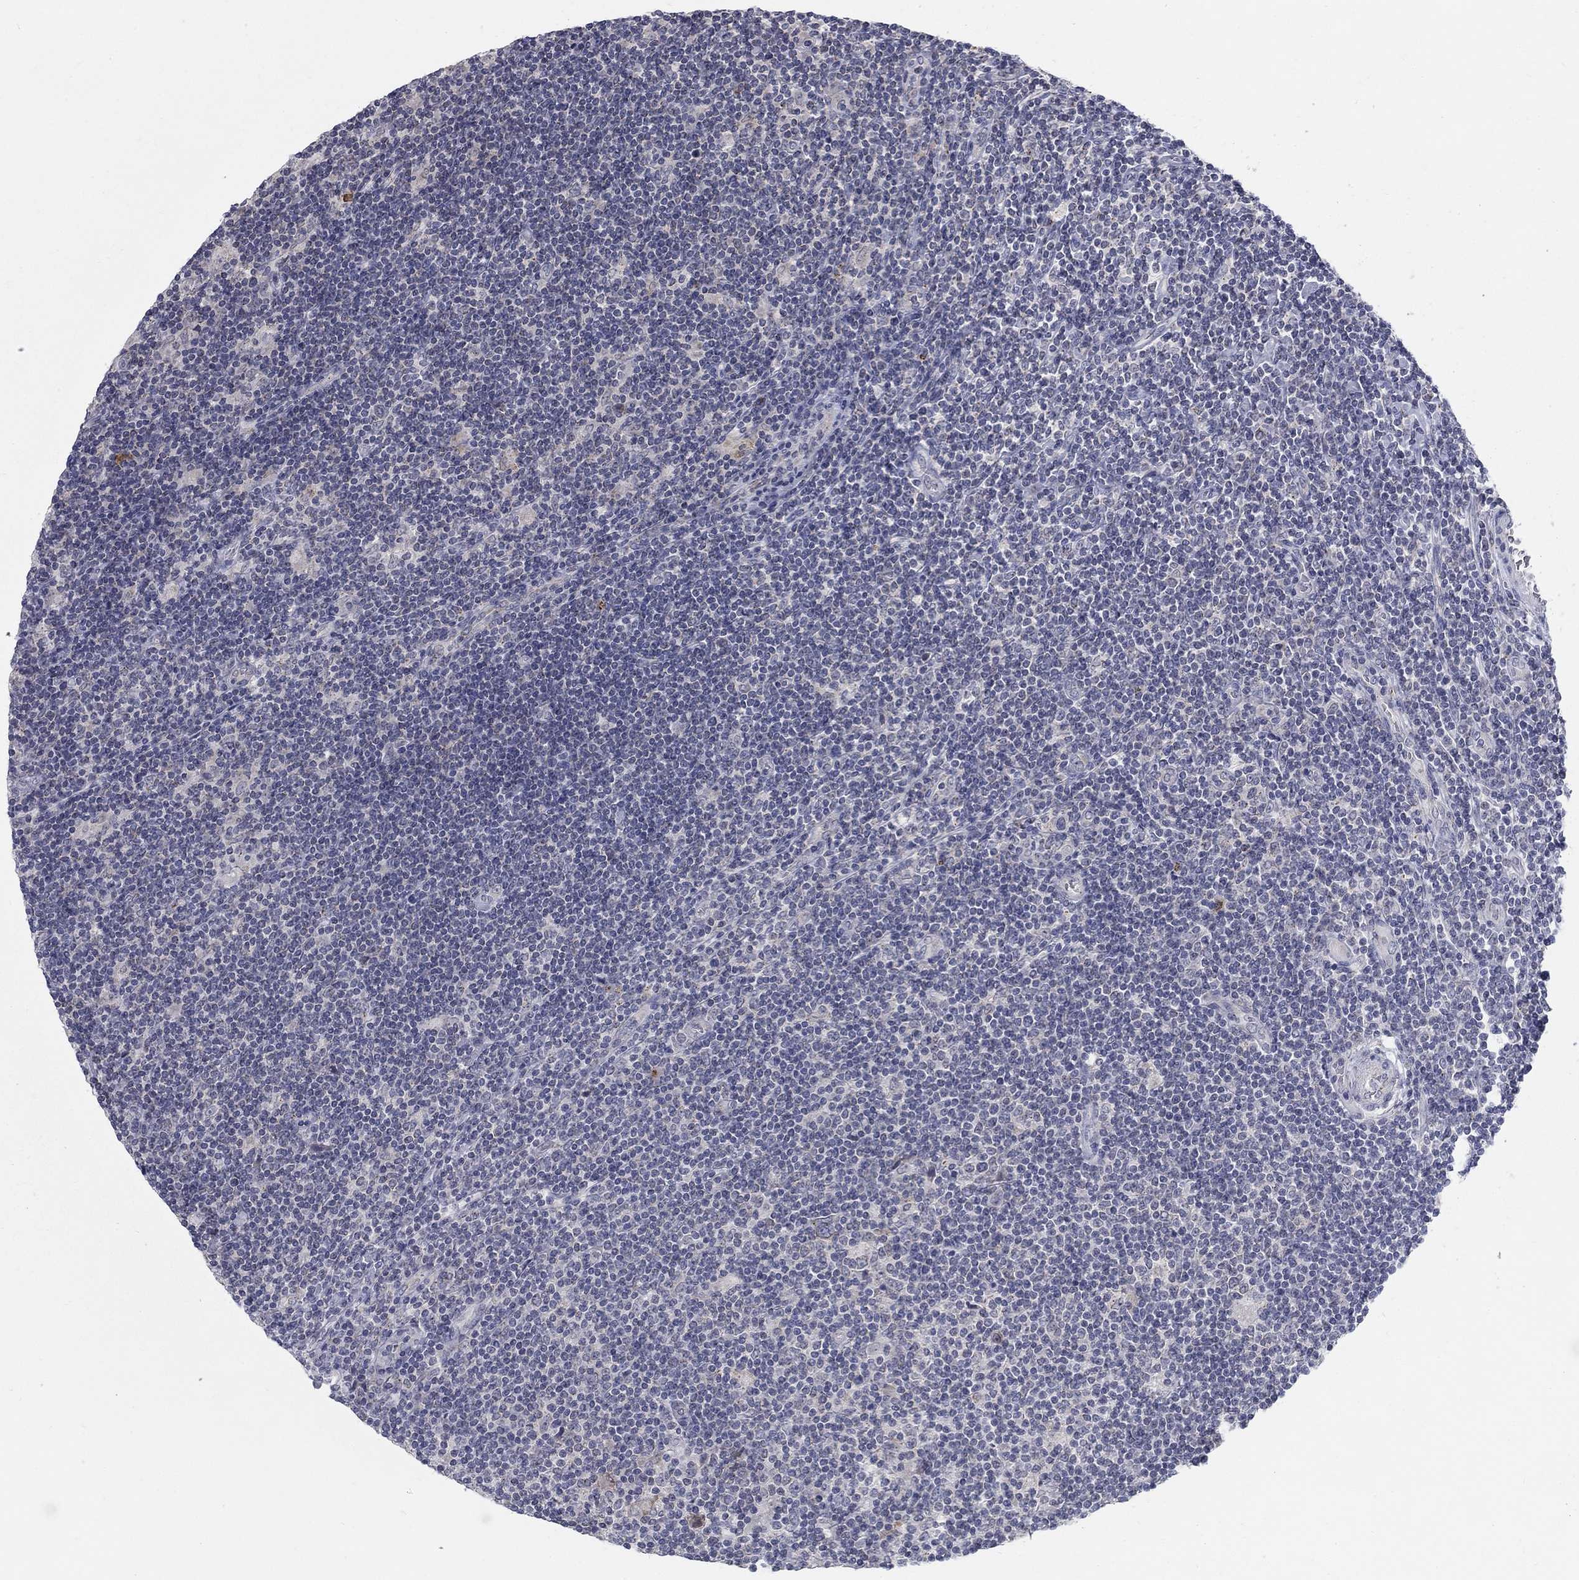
{"staining": {"intensity": "negative", "quantity": "none", "location": "none"}, "tissue": "lymphoma", "cell_type": "Tumor cells", "image_type": "cancer", "snomed": [{"axis": "morphology", "description": "Hodgkin's disease, NOS"}, {"axis": "topography", "description": "Lymph node"}], "caption": "High magnification brightfield microscopy of Hodgkin's disease stained with DAB (3,3'-diaminobenzidine) (brown) and counterstained with hematoxylin (blue): tumor cells show no significant staining. Nuclei are stained in blue.", "gene": "PANK3", "patient": {"sex": "male", "age": 40}}